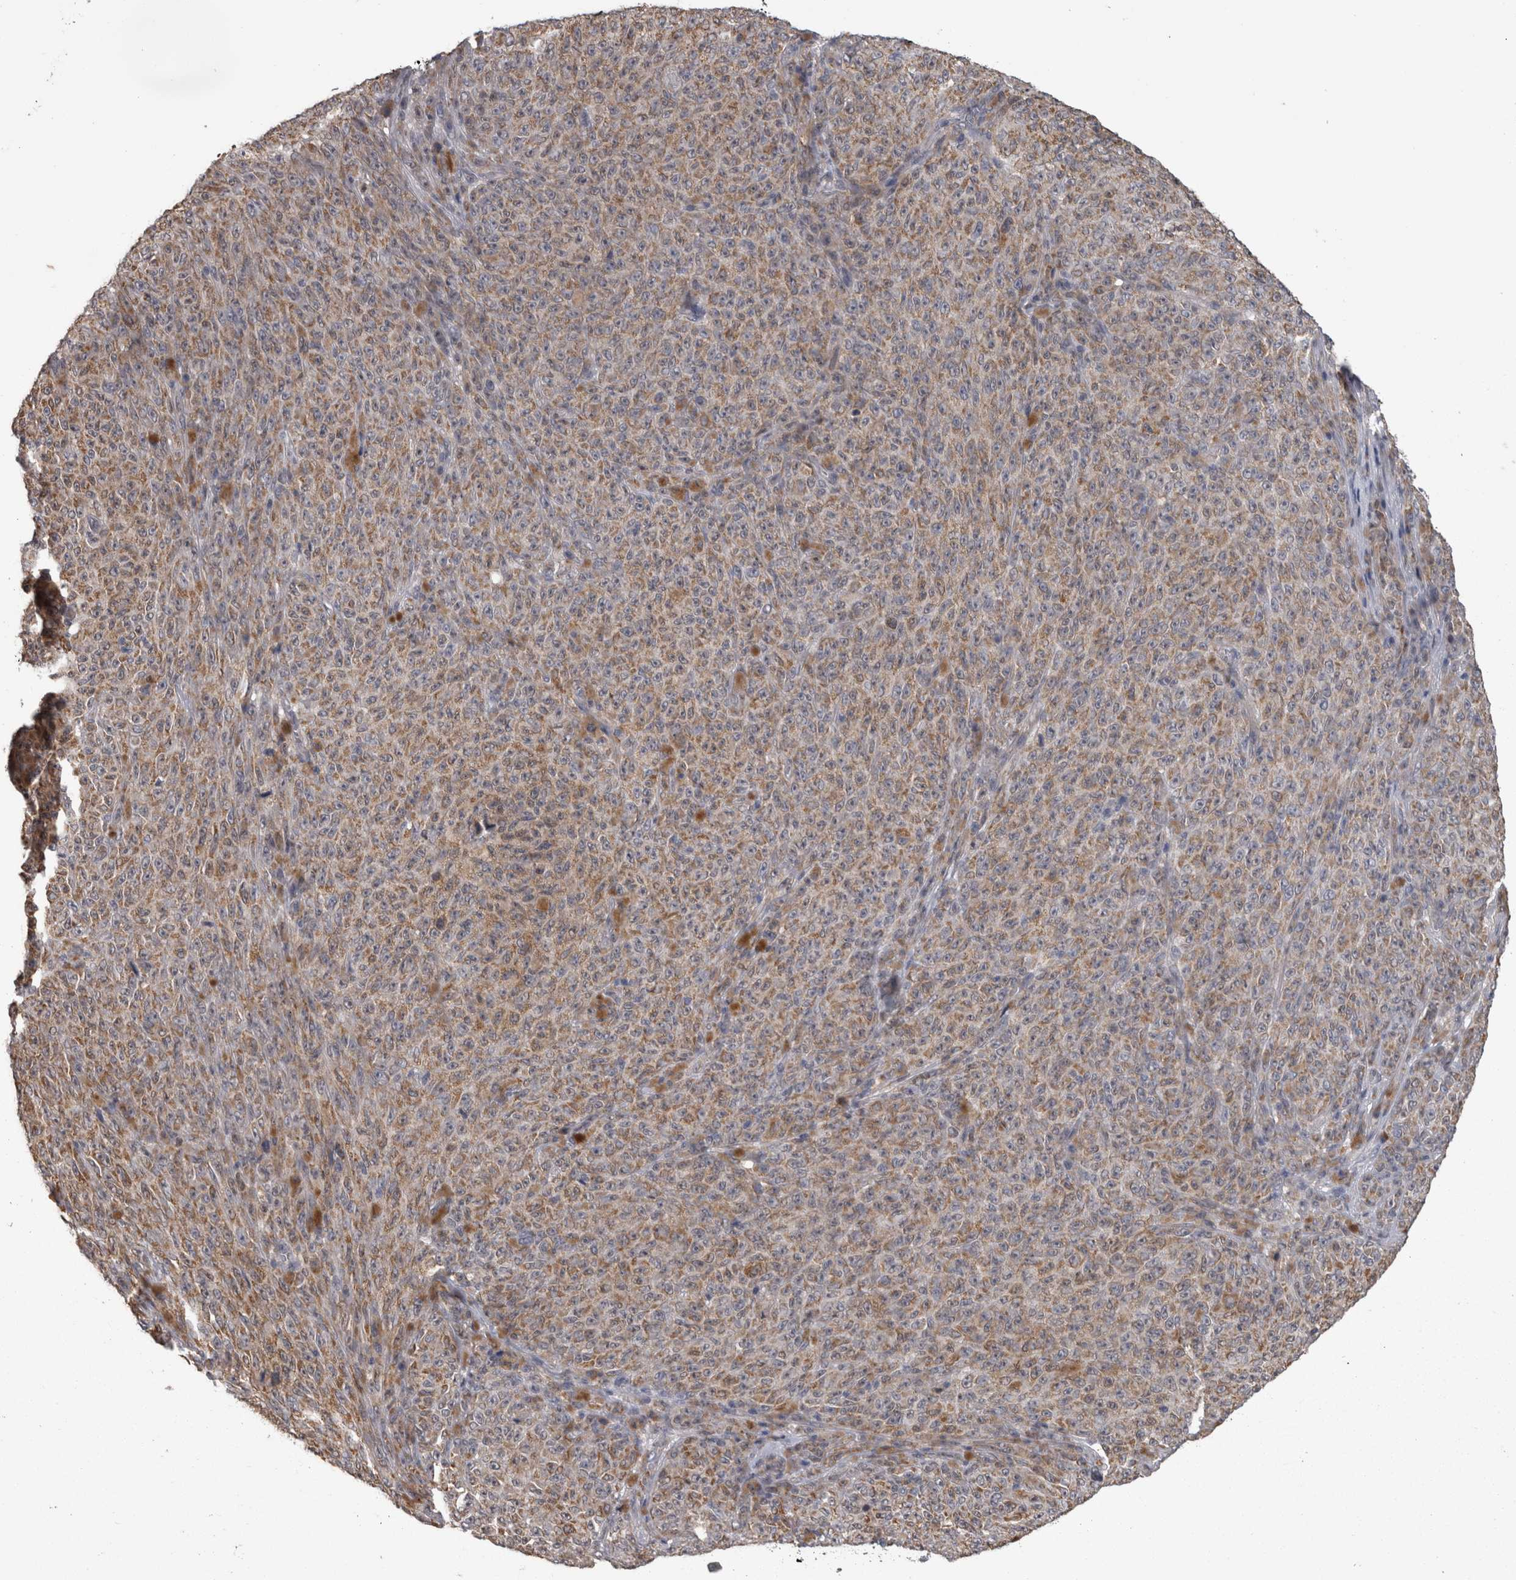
{"staining": {"intensity": "moderate", "quantity": ">75%", "location": "cytoplasmic/membranous"}, "tissue": "melanoma", "cell_type": "Tumor cells", "image_type": "cancer", "snomed": [{"axis": "morphology", "description": "Malignant melanoma, NOS"}, {"axis": "topography", "description": "Skin"}], "caption": "A high-resolution image shows immunohistochemistry (IHC) staining of melanoma, which reveals moderate cytoplasmic/membranous staining in about >75% of tumor cells.", "gene": "DBT", "patient": {"sex": "female", "age": 82}}